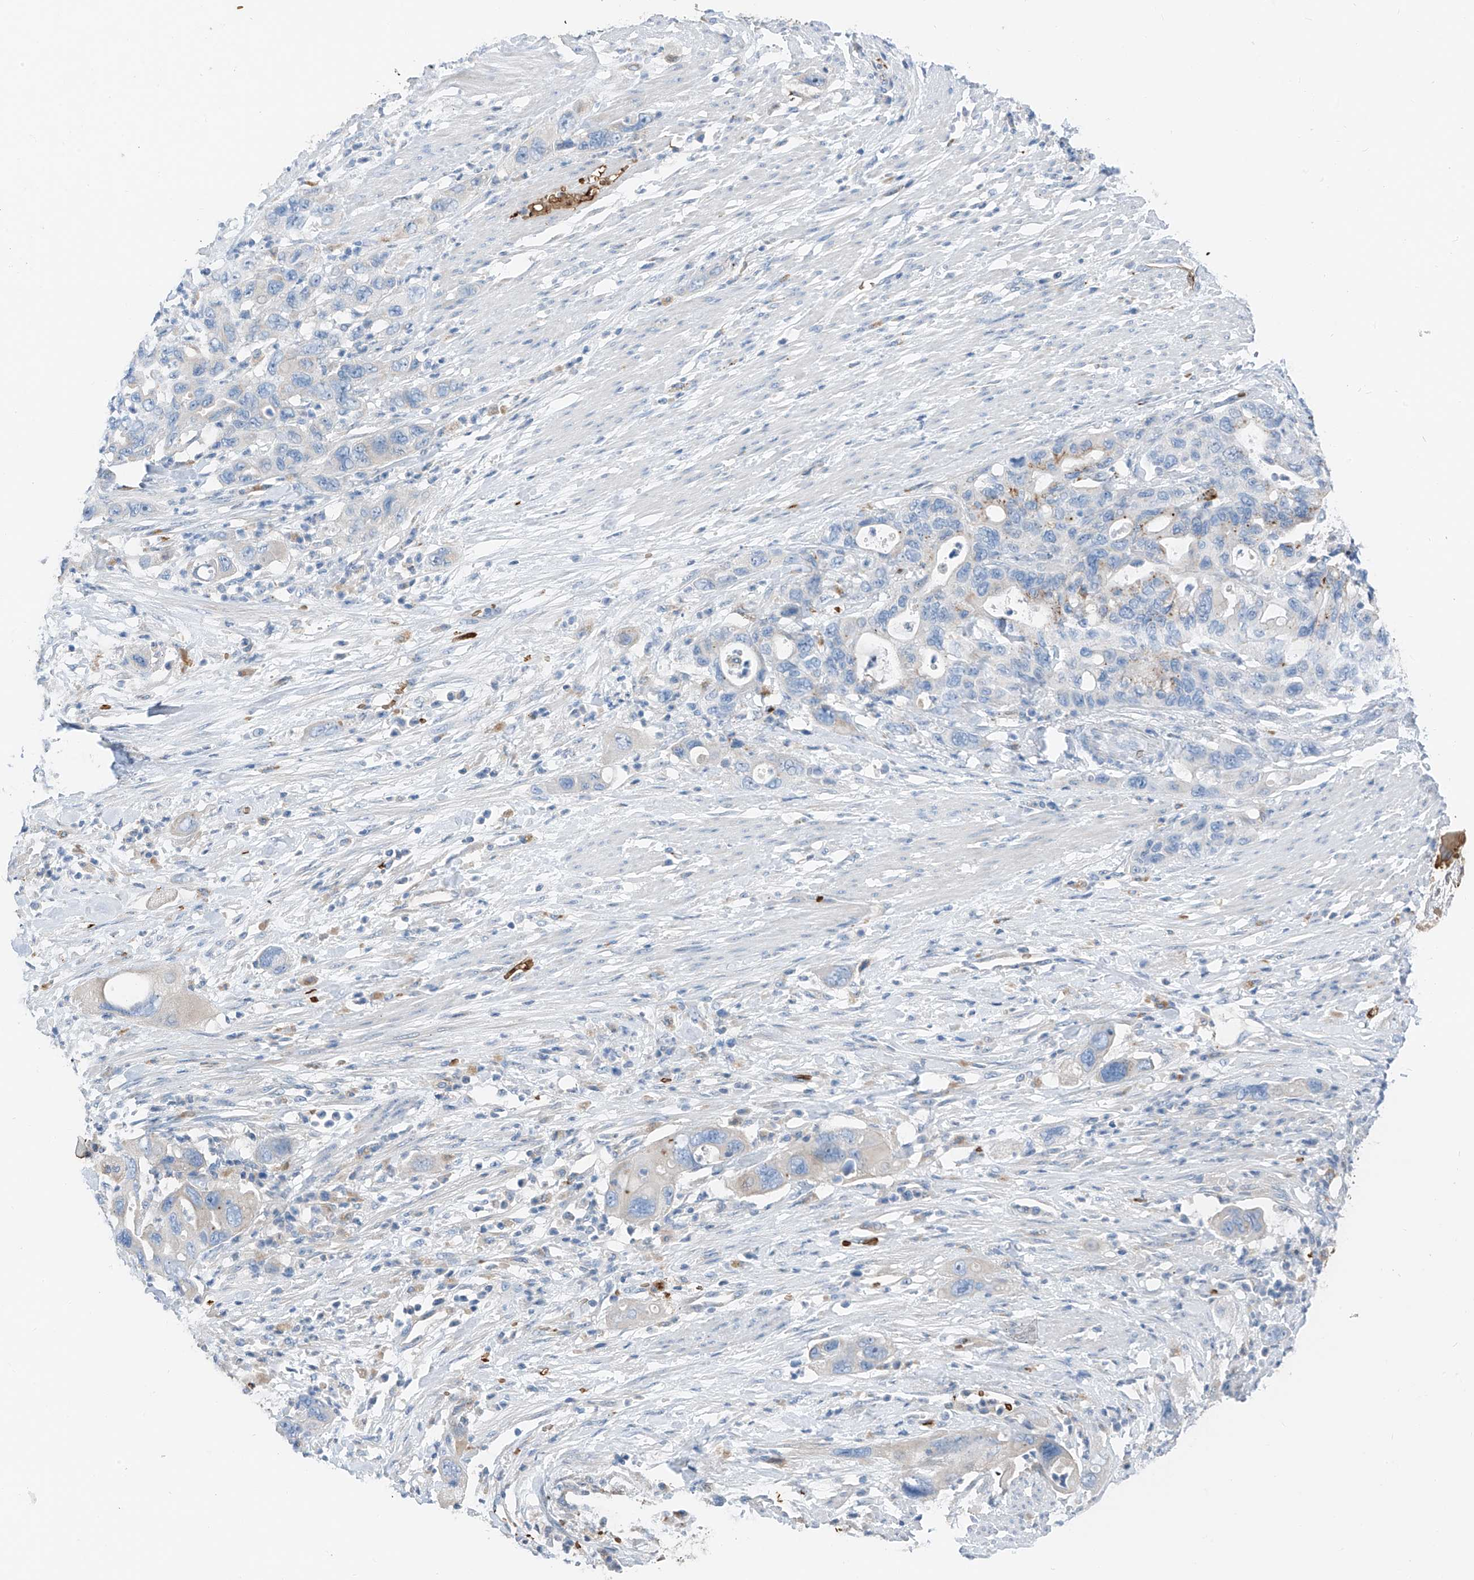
{"staining": {"intensity": "negative", "quantity": "none", "location": "none"}, "tissue": "pancreatic cancer", "cell_type": "Tumor cells", "image_type": "cancer", "snomed": [{"axis": "morphology", "description": "Adenocarcinoma, NOS"}, {"axis": "topography", "description": "Pancreas"}], "caption": "A high-resolution photomicrograph shows immunohistochemistry staining of pancreatic cancer (adenocarcinoma), which exhibits no significant staining in tumor cells.", "gene": "PRSS23", "patient": {"sex": "female", "age": 71}}